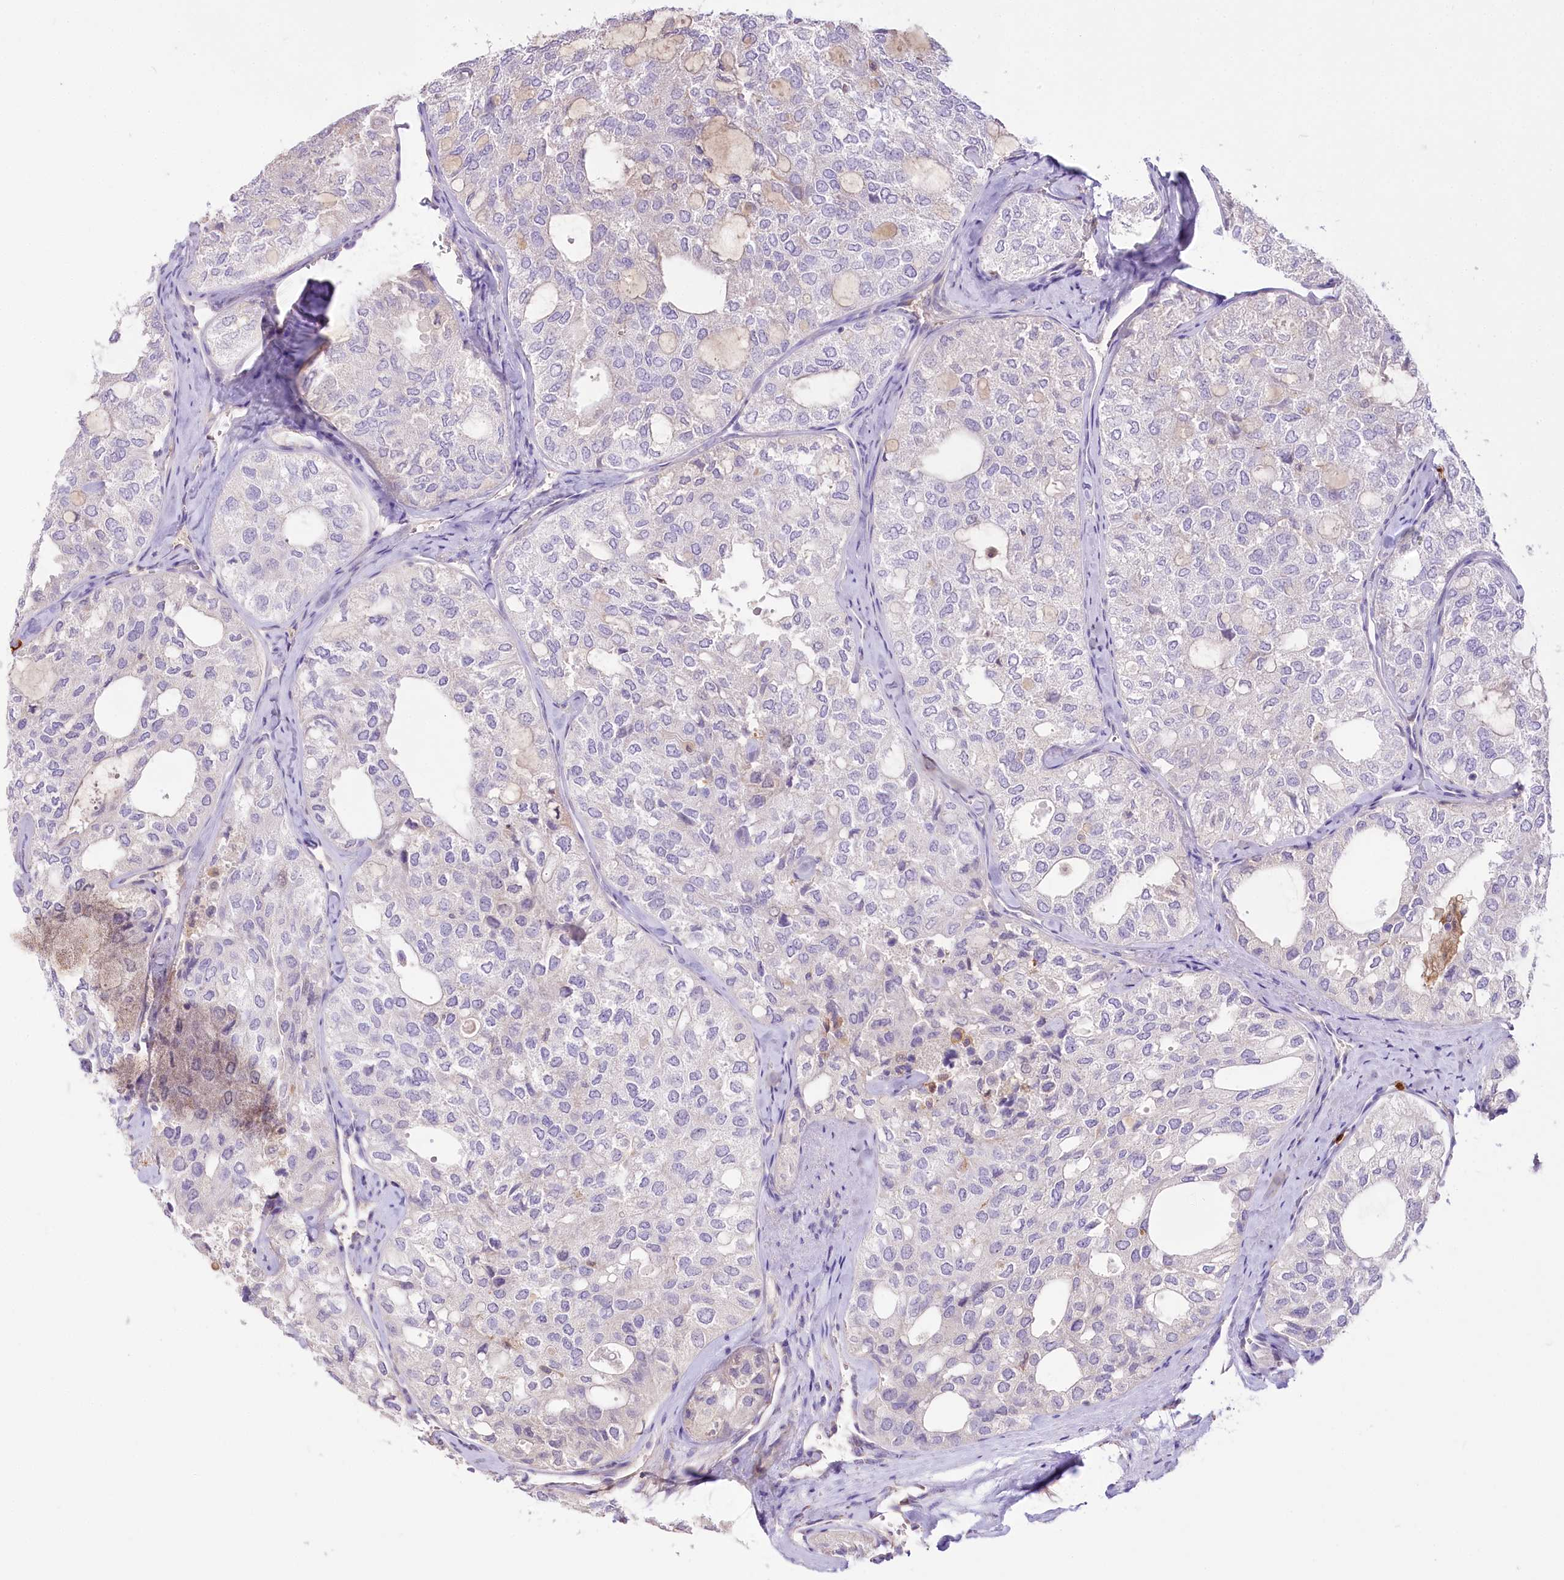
{"staining": {"intensity": "negative", "quantity": "none", "location": "none"}, "tissue": "thyroid cancer", "cell_type": "Tumor cells", "image_type": "cancer", "snomed": [{"axis": "morphology", "description": "Follicular adenoma carcinoma, NOS"}, {"axis": "topography", "description": "Thyroid gland"}], "caption": "The image displays no significant positivity in tumor cells of thyroid follicular adenoma carcinoma.", "gene": "DPYD", "patient": {"sex": "male", "age": 75}}